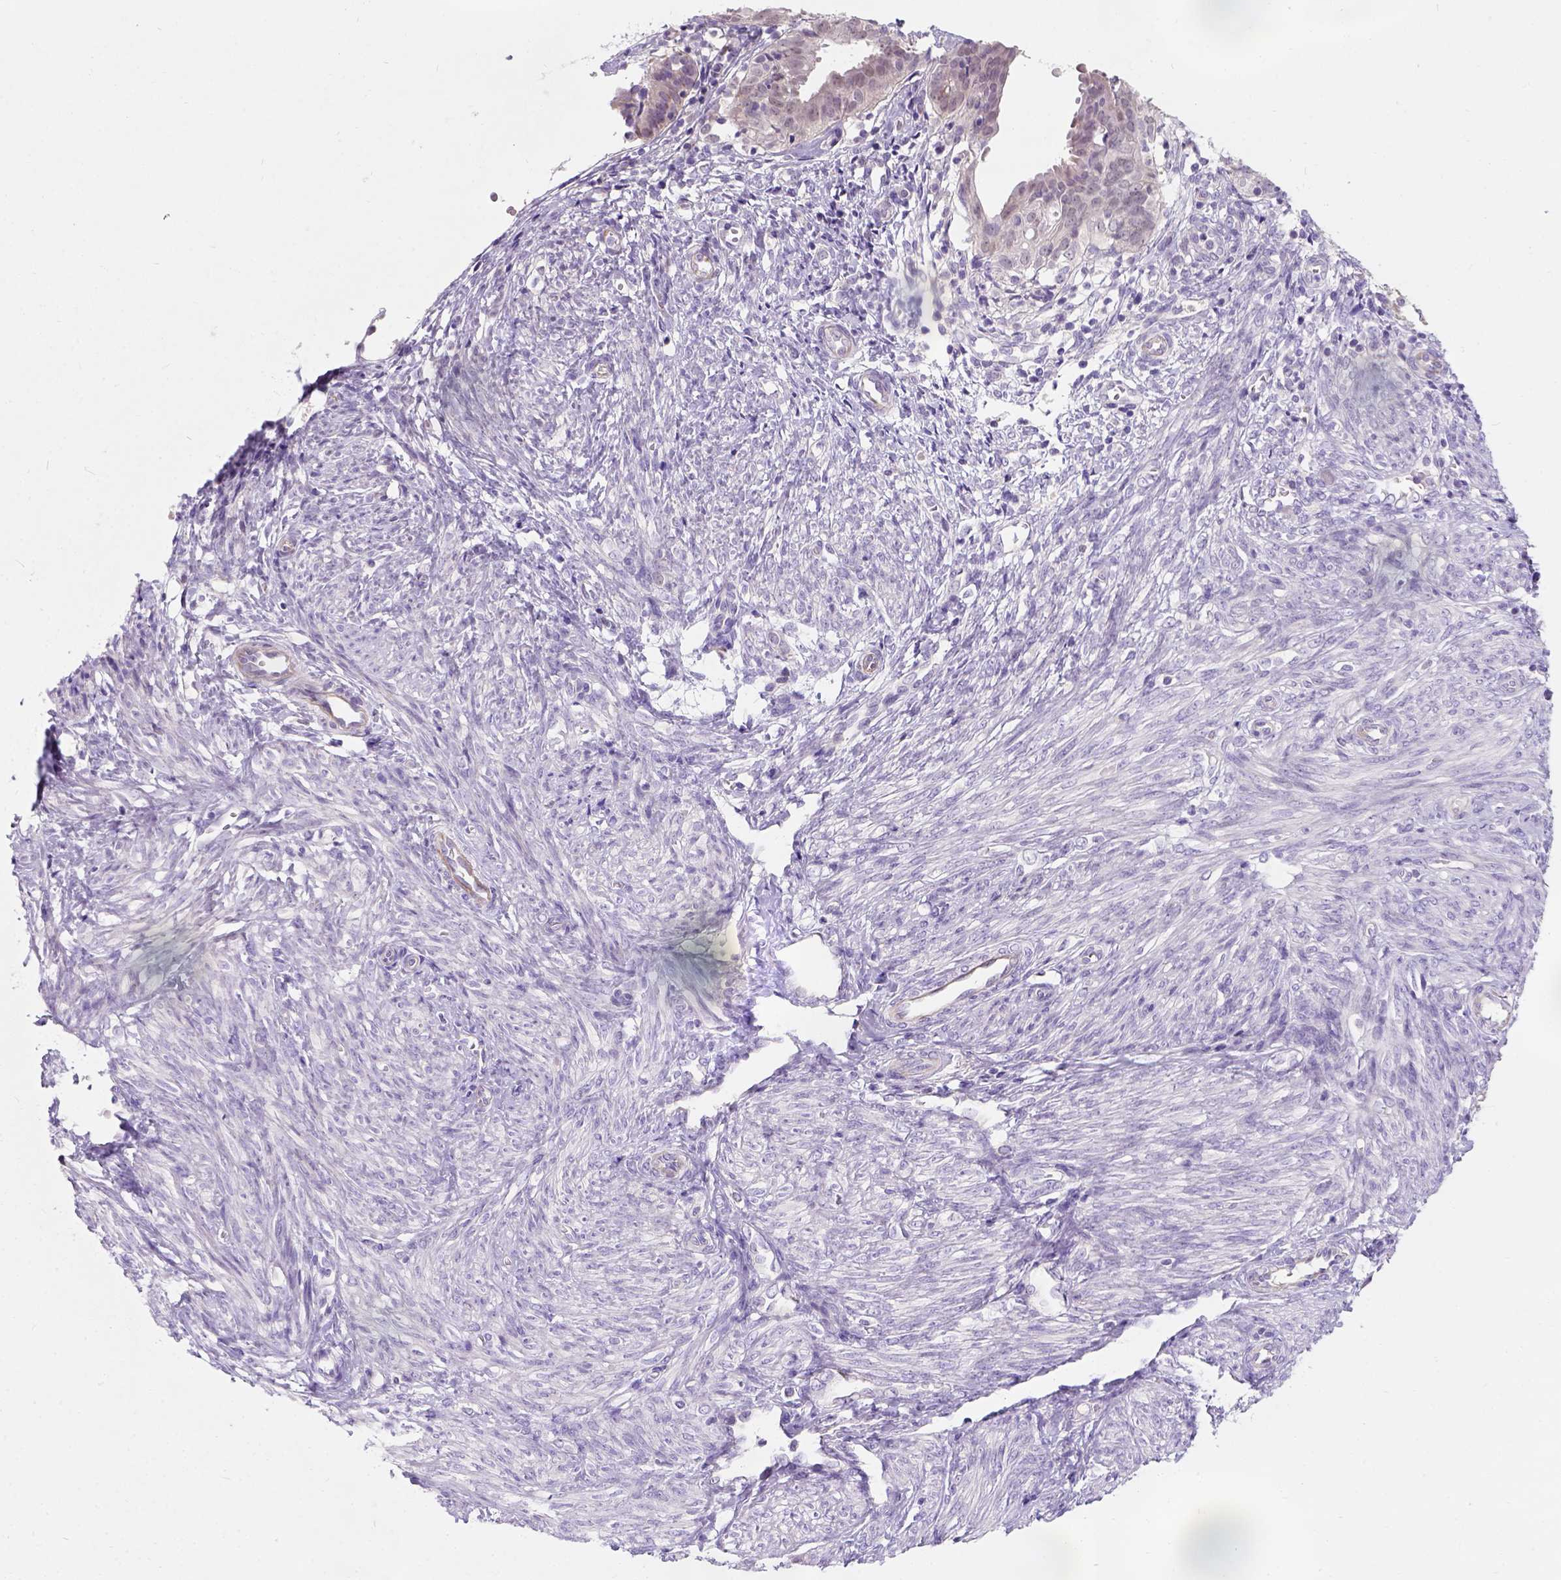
{"staining": {"intensity": "negative", "quantity": "none", "location": "none"}, "tissue": "endometrial cancer", "cell_type": "Tumor cells", "image_type": "cancer", "snomed": [{"axis": "morphology", "description": "Adenocarcinoma, NOS"}, {"axis": "topography", "description": "Endometrium"}], "caption": "The image displays no staining of tumor cells in endometrial adenocarcinoma.", "gene": "C20orf144", "patient": {"sex": "female", "age": 68}}